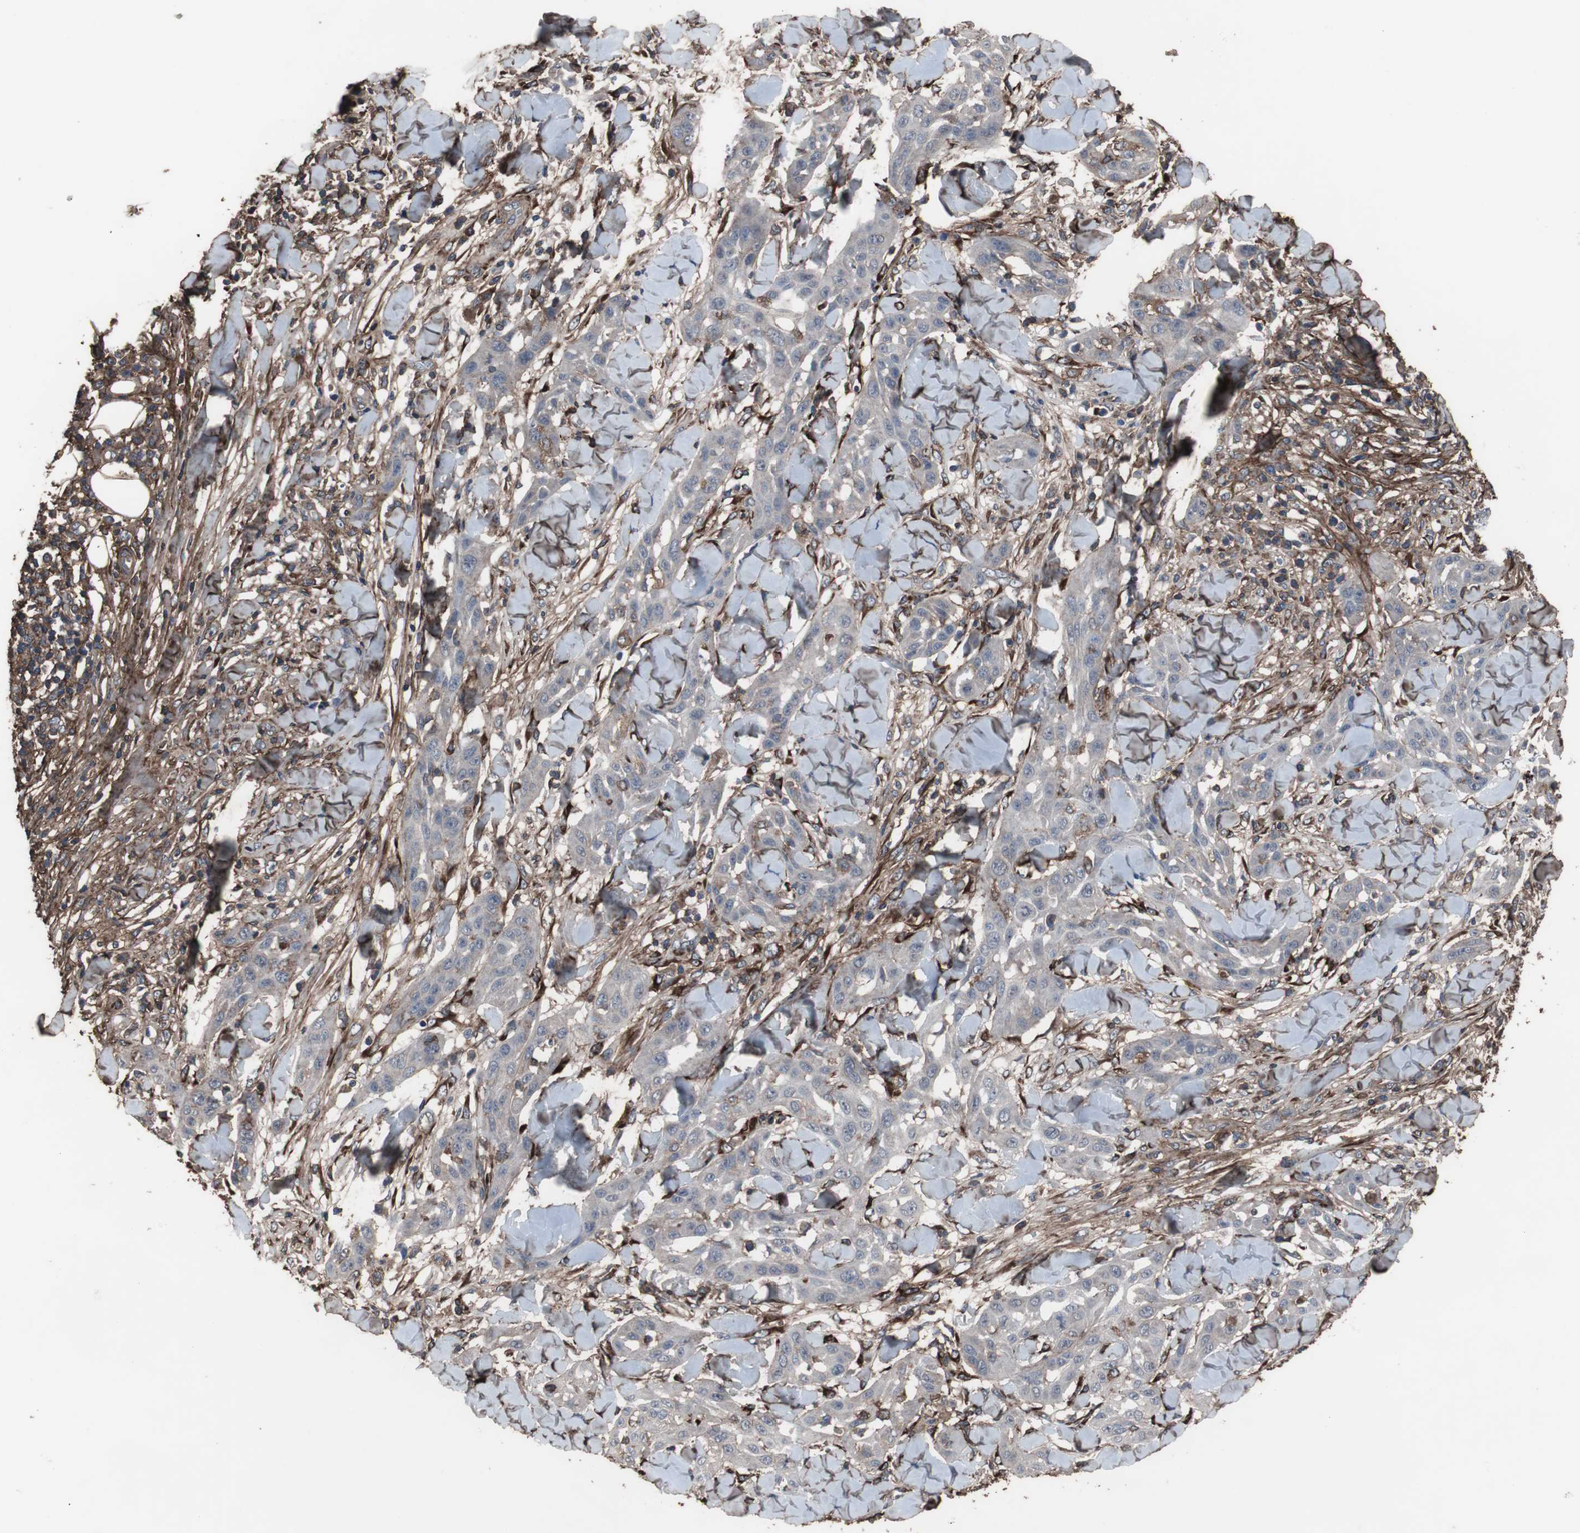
{"staining": {"intensity": "negative", "quantity": "none", "location": "none"}, "tissue": "skin cancer", "cell_type": "Tumor cells", "image_type": "cancer", "snomed": [{"axis": "morphology", "description": "Squamous cell carcinoma, NOS"}, {"axis": "topography", "description": "Skin"}], "caption": "This photomicrograph is of skin cancer (squamous cell carcinoma) stained with IHC to label a protein in brown with the nuclei are counter-stained blue. There is no expression in tumor cells. (DAB immunohistochemistry (IHC) visualized using brightfield microscopy, high magnification).", "gene": "COL6A2", "patient": {"sex": "male", "age": 24}}